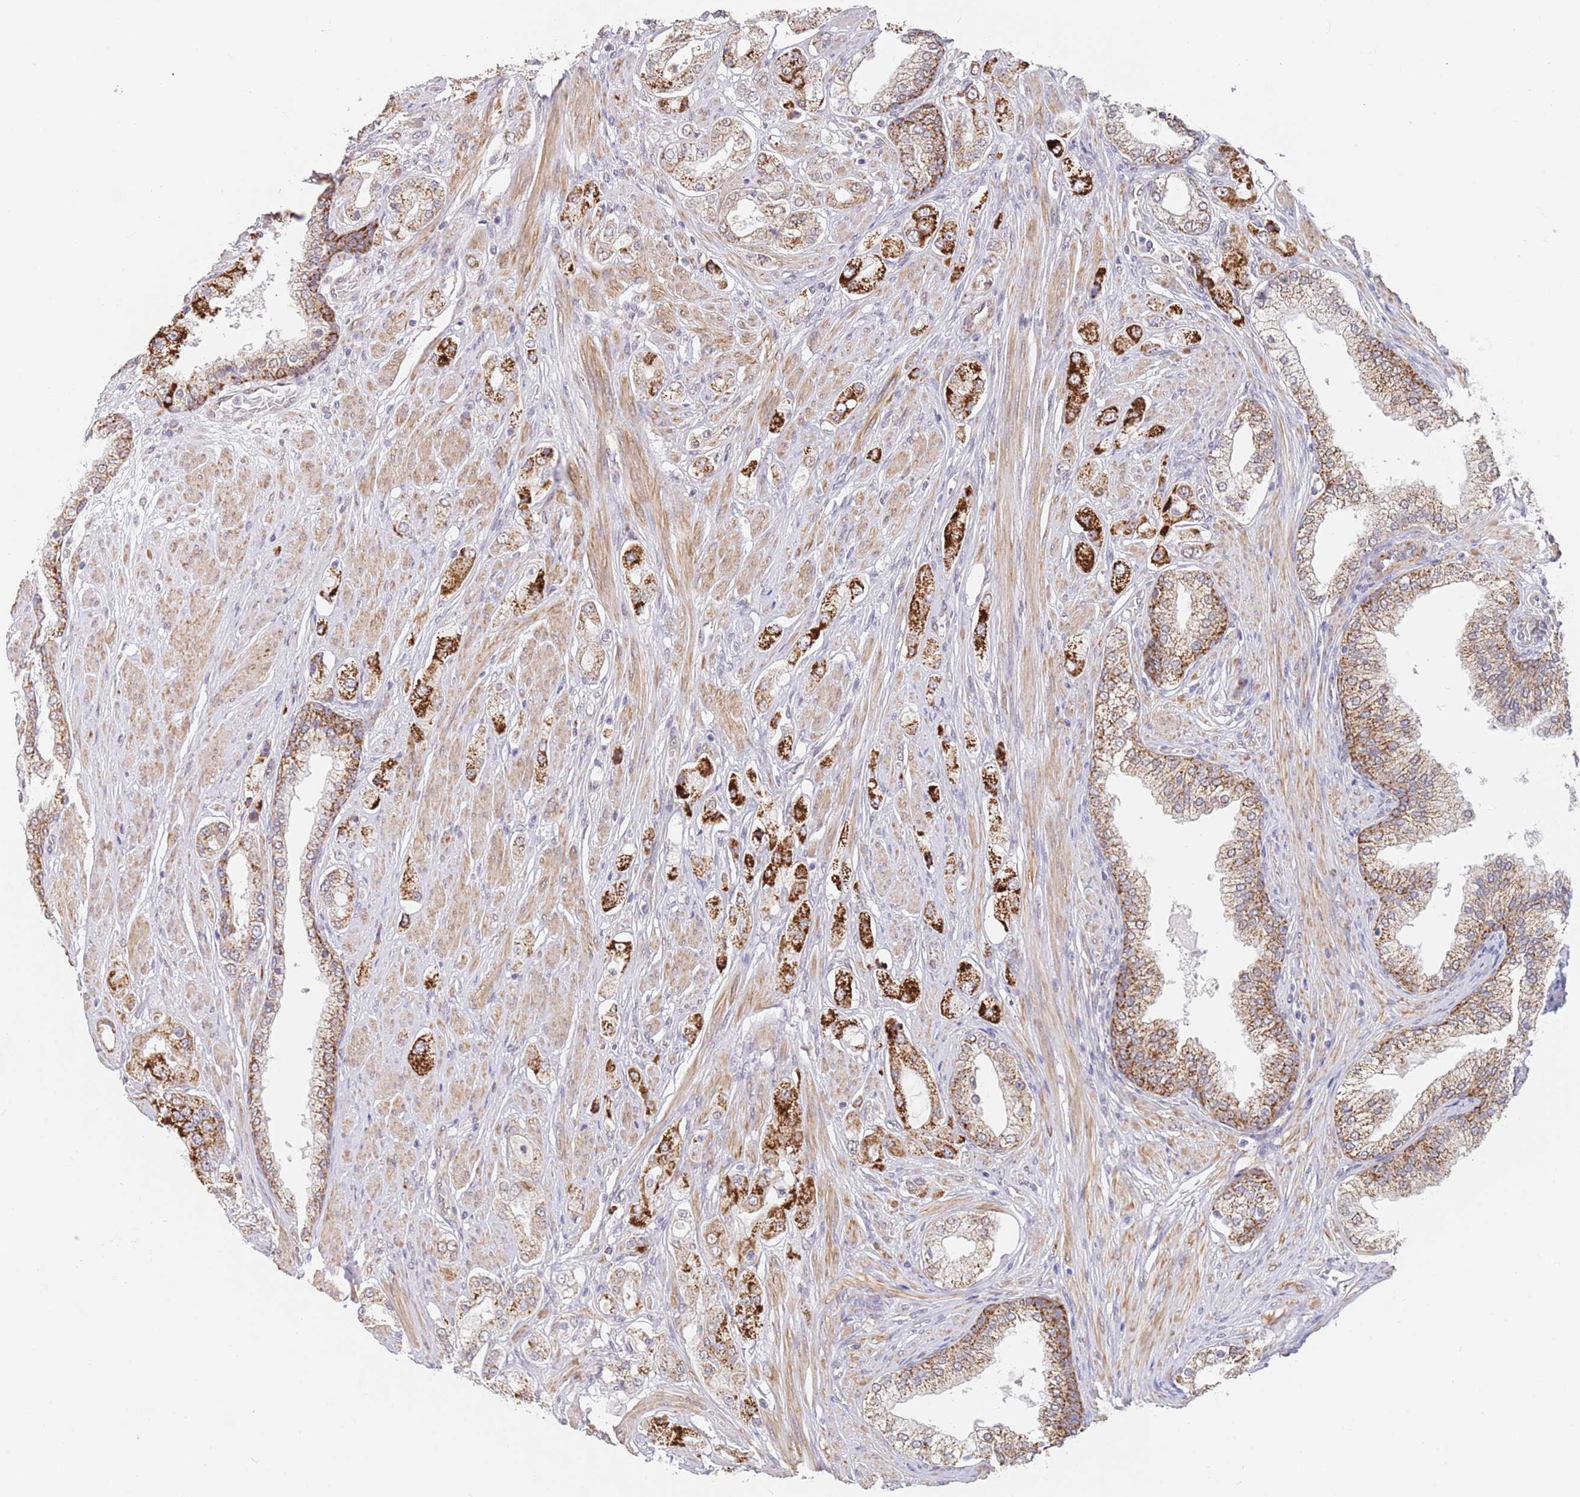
{"staining": {"intensity": "strong", "quantity": "25%-75%", "location": "cytoplasmic/membranous"}, "tissue": "prostate cancer", "cell_type": "Tumor cells", "image_type": "cancer", "snomed": [{"axis": "morphology", "description": "Adenocarcinoma, High grade"}, {"axis": "topography", "description": "Prostate"}], "caption": "Prostate adenocarcinoma (high-grade) was stained to show a protein in brown. There is high levels of strong cytoplasmic/membranous expression in about 25%-75% of tumor cells. (DAB (3,3'-diaminobenzidine) IHC, brown staining for protein, blue staining for nuclei).", "gene": "UQCC3", "patient": {"sex": "male", "age": 68}}